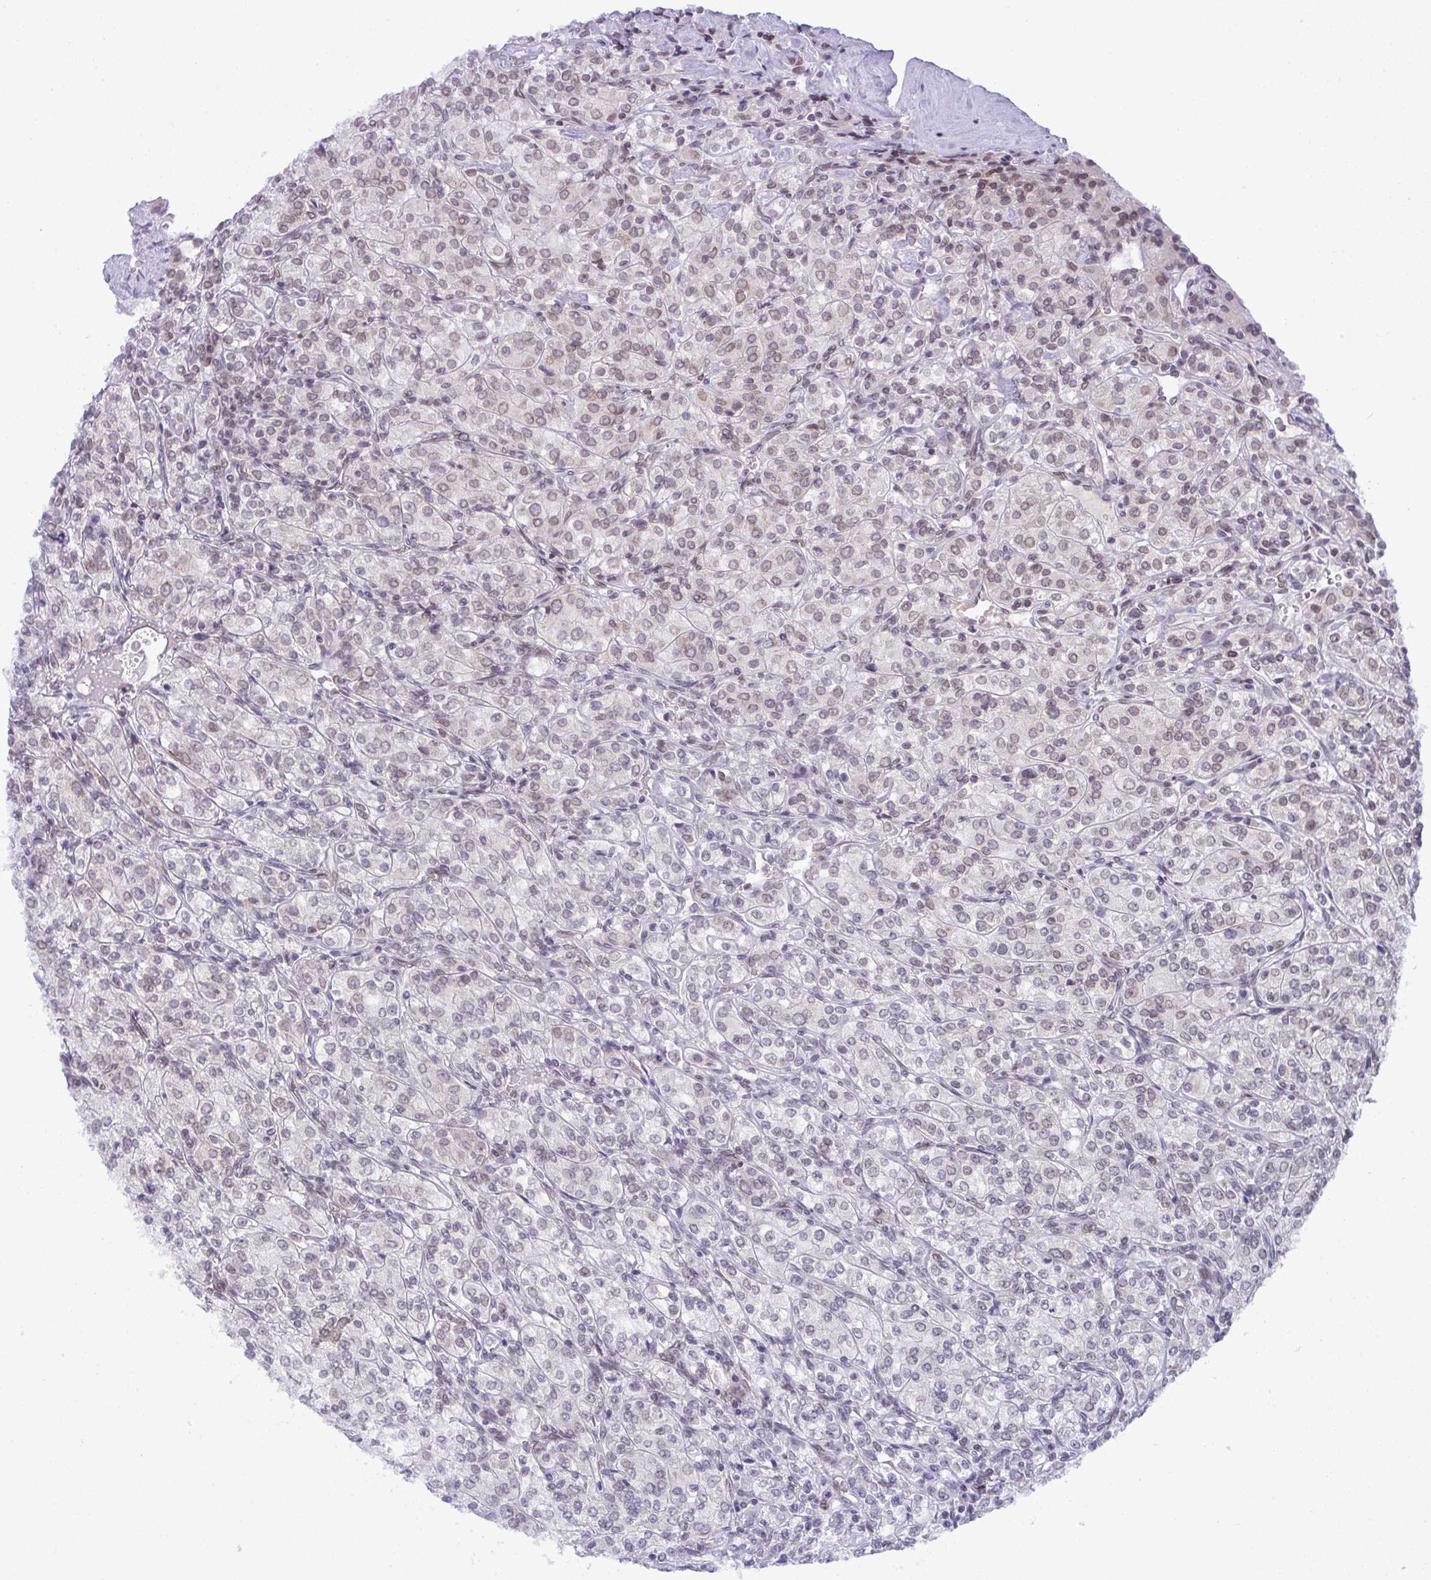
{"staining": {"intensity": "moderate", "quantity": "25%-75%", "location": "cytoplasmic/membranous,nuclear"}, "tissue": "renal cancer", "cell_type": "Tumor cells", "image_type": "cancer", "snomed": [{"axis": "morphology", "description": "Adenocarcinoma, NOS"}, {"axis": "topography", "description": "Kidney"}], "caption": "IHC staining of renal adenocarcinoma, which demonstrates medium levels of moderate cytoplasmic/membranous and nuclear staining in approximately 25%-75% of tumor cells indicating moderate cytoplasmic/membranous and nuclear protein staining. The staining was performed using DAB (brown) for protein detection and nuclei were counterstained in hematoxylin (blue).", "gene": "RANBP2", "patient": {"sex": "male", "age": 77}}